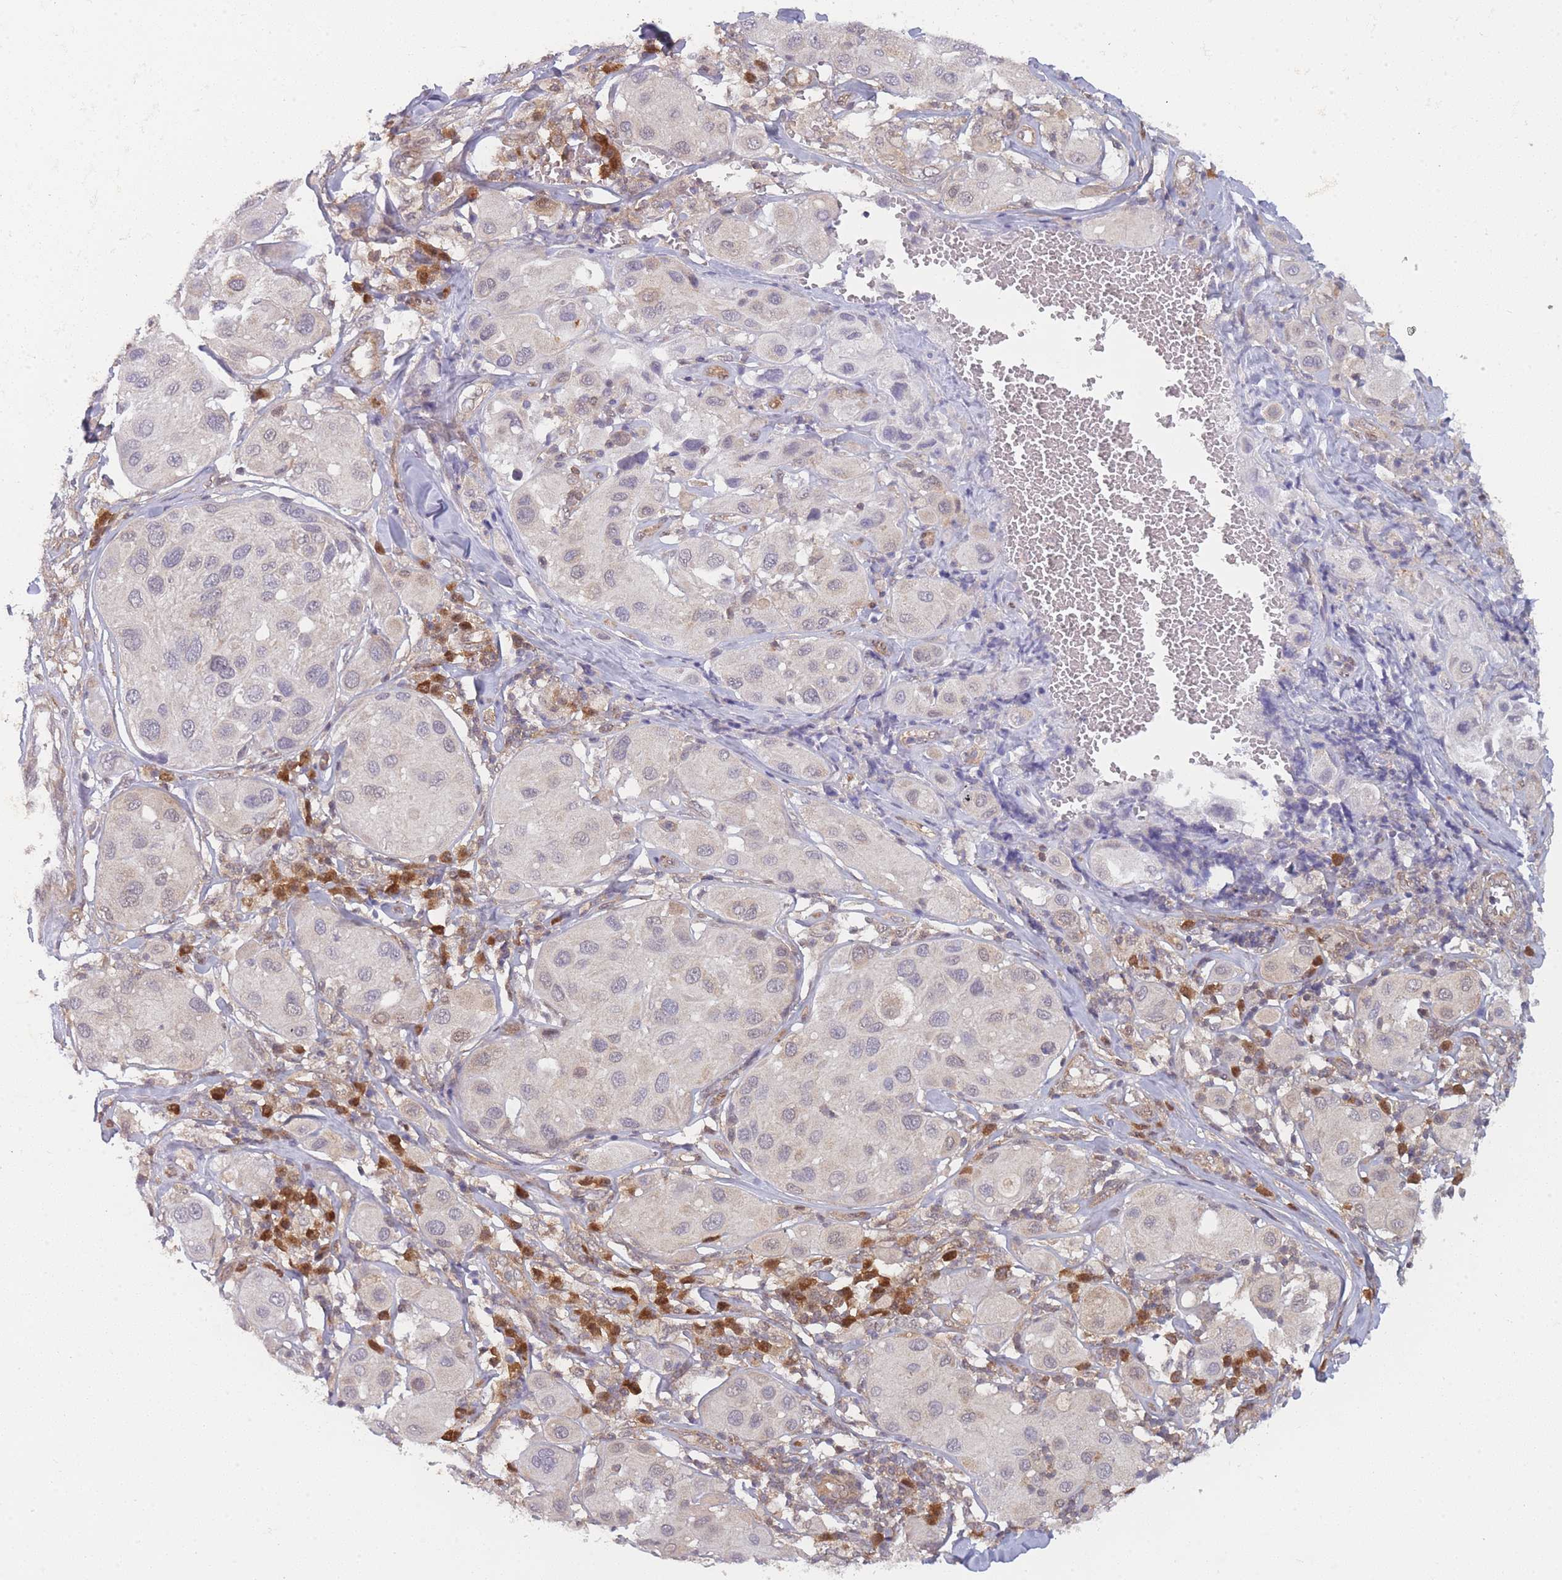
{"staining": {"intensity": "negative", "quantity": "none", "location": "none"}, "tissue": "melanoma", "cell_type": "Tumor cells", "image_type": "cancer", "snomed": [{"axis": "morphology", "description": "Malignant melanoma, Metastatic site"}, {"axis": "topography", "description": "Skin"}], "caption": "There is no significant positivity in tumor cells of malignant melanoma (metastatic site).", "gene": "MRI1", "patient": {"sex": "male", "age": 41}}